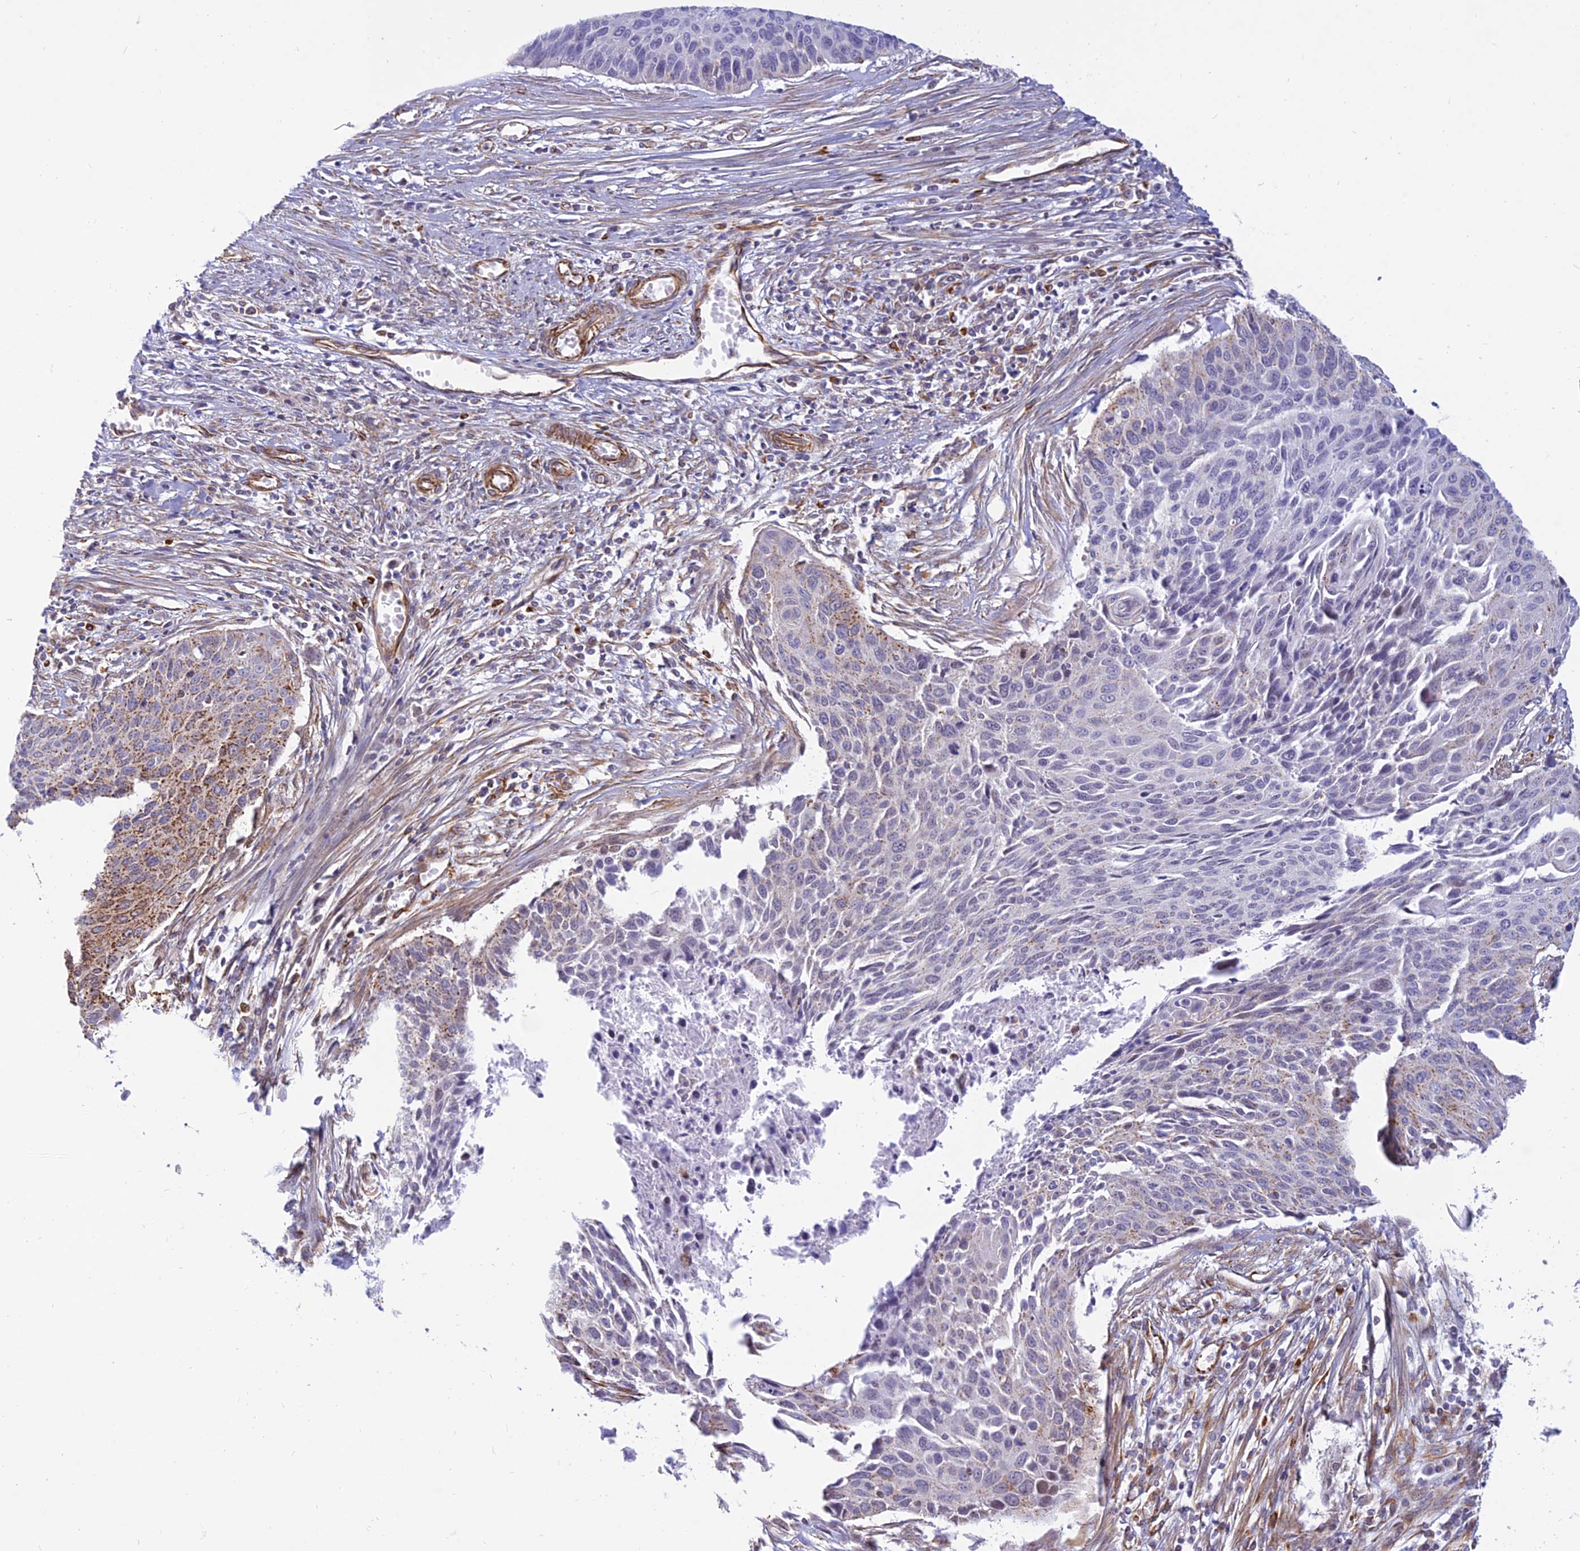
{"staining": {"intensity": "moderate", "quantity": "25%-75%", "location": "cytoplasmic/membranous"}, "tissue": "cervical cancer", "cell_type": "Tumor cells", "image_type": "cancer", "snomed": [{"axis": "morphology", "description": "Squamous cell carcinoma, NOS"}, {"axis": "topography", "description": "Cervix"}], "caption": "This histopathology image displays cervical cancer (squamous cell carcinoma) stained with immunohistochemistry to label a protein in brown. The cytoplasmic/membranous of tumor cells show moderate positivity for the protein. Nuclei are counter-stained blue.", "gene": "SAPCD2", "patient": {"sex": "female", "age": 55}}